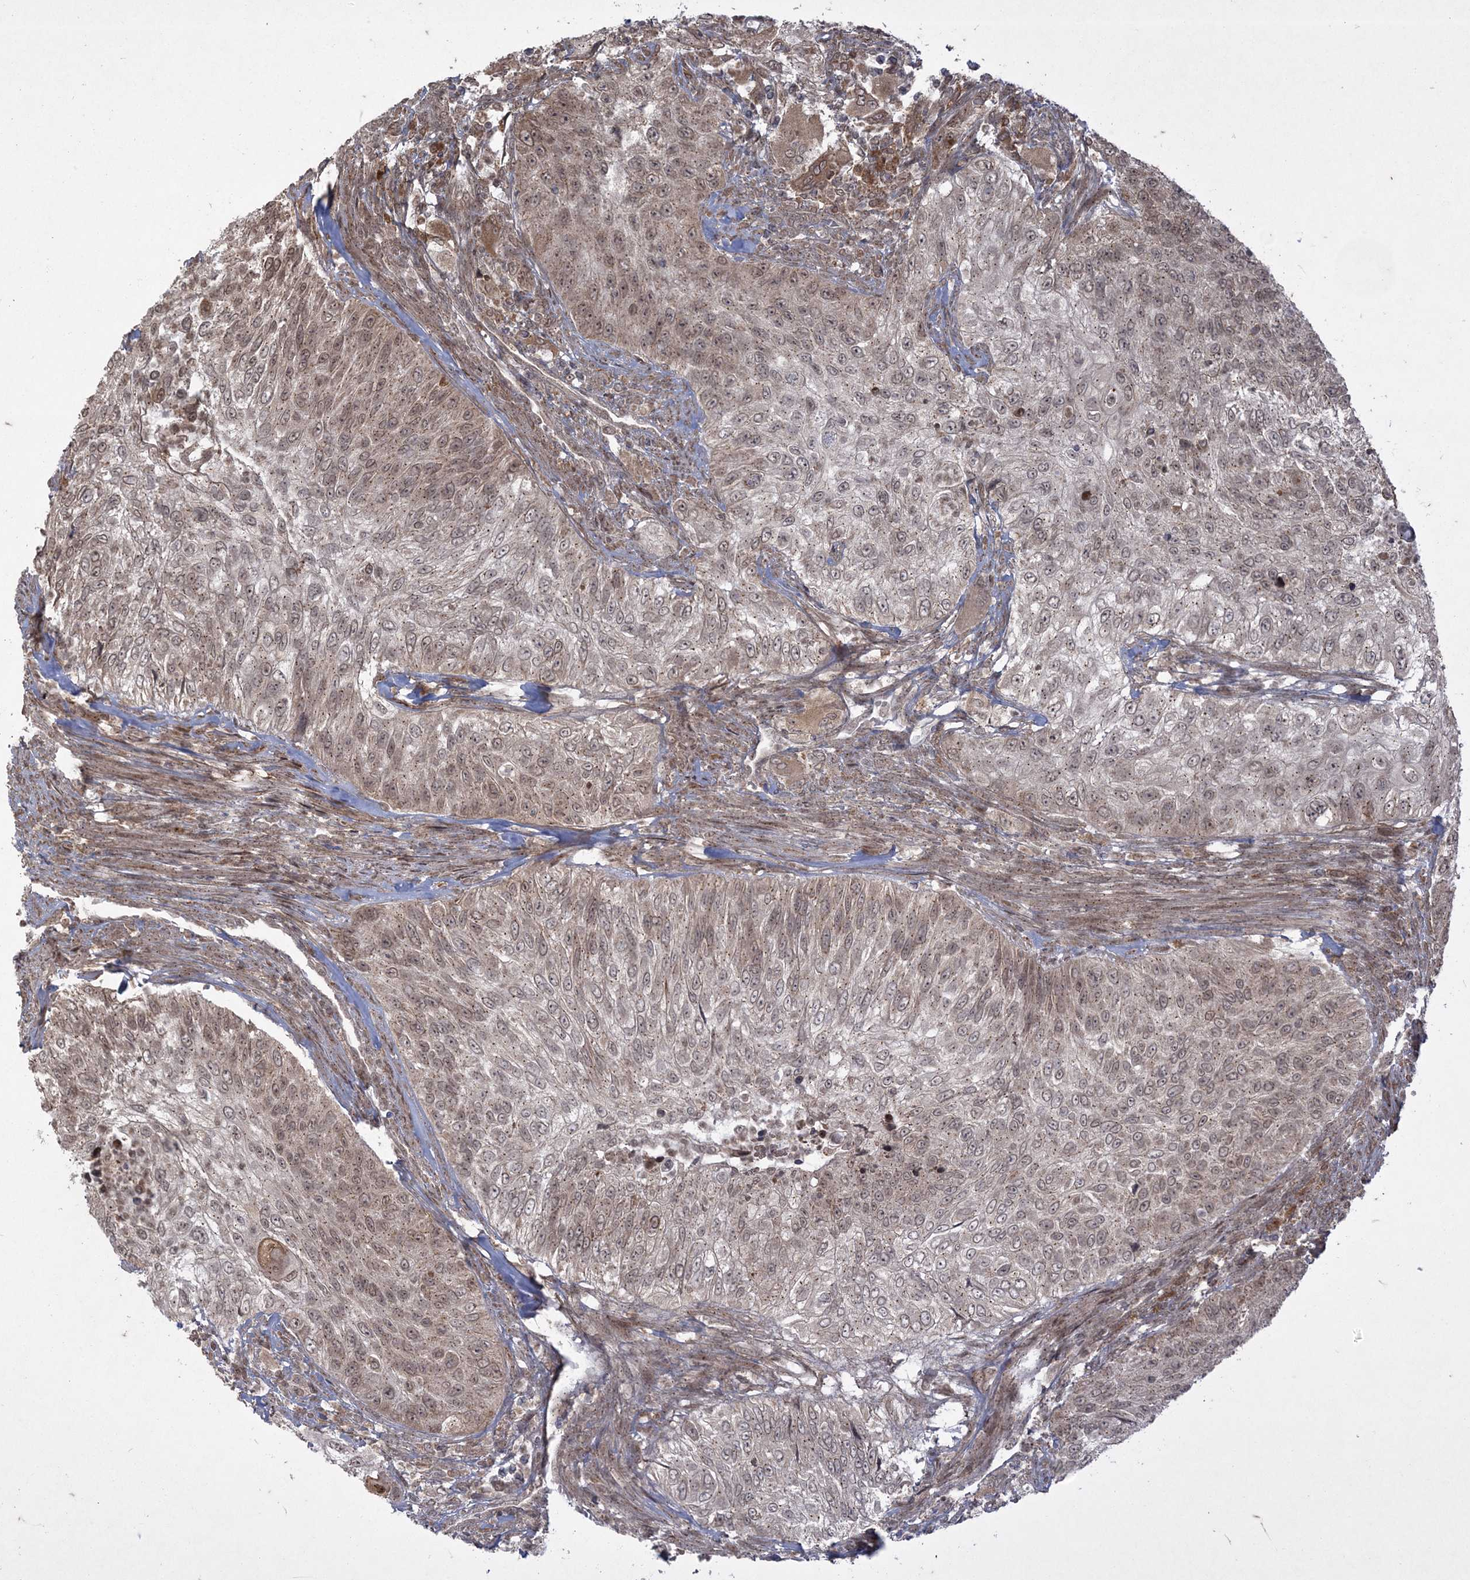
{"staining": {"intensity": "weak", "quantity": "25%-75%", "location": "cytoplasmic/membranous,nuclear"}, "tissue": "urothelial cancer", "cell_type": "Tumor cells", "image_type": "cancer", "snomed": [{"axis": "morphology", "description": "Urothelial carcinoma, High grade"}, {"axis": "topography", "description": "Urinary bladder"}], "caption": "Human high-grade urothelial carcinoma stained with a protein marker shows weak staining in tumor cells.", "gene": "RRAS", "patient": {"sex": "female", "age": 60}}